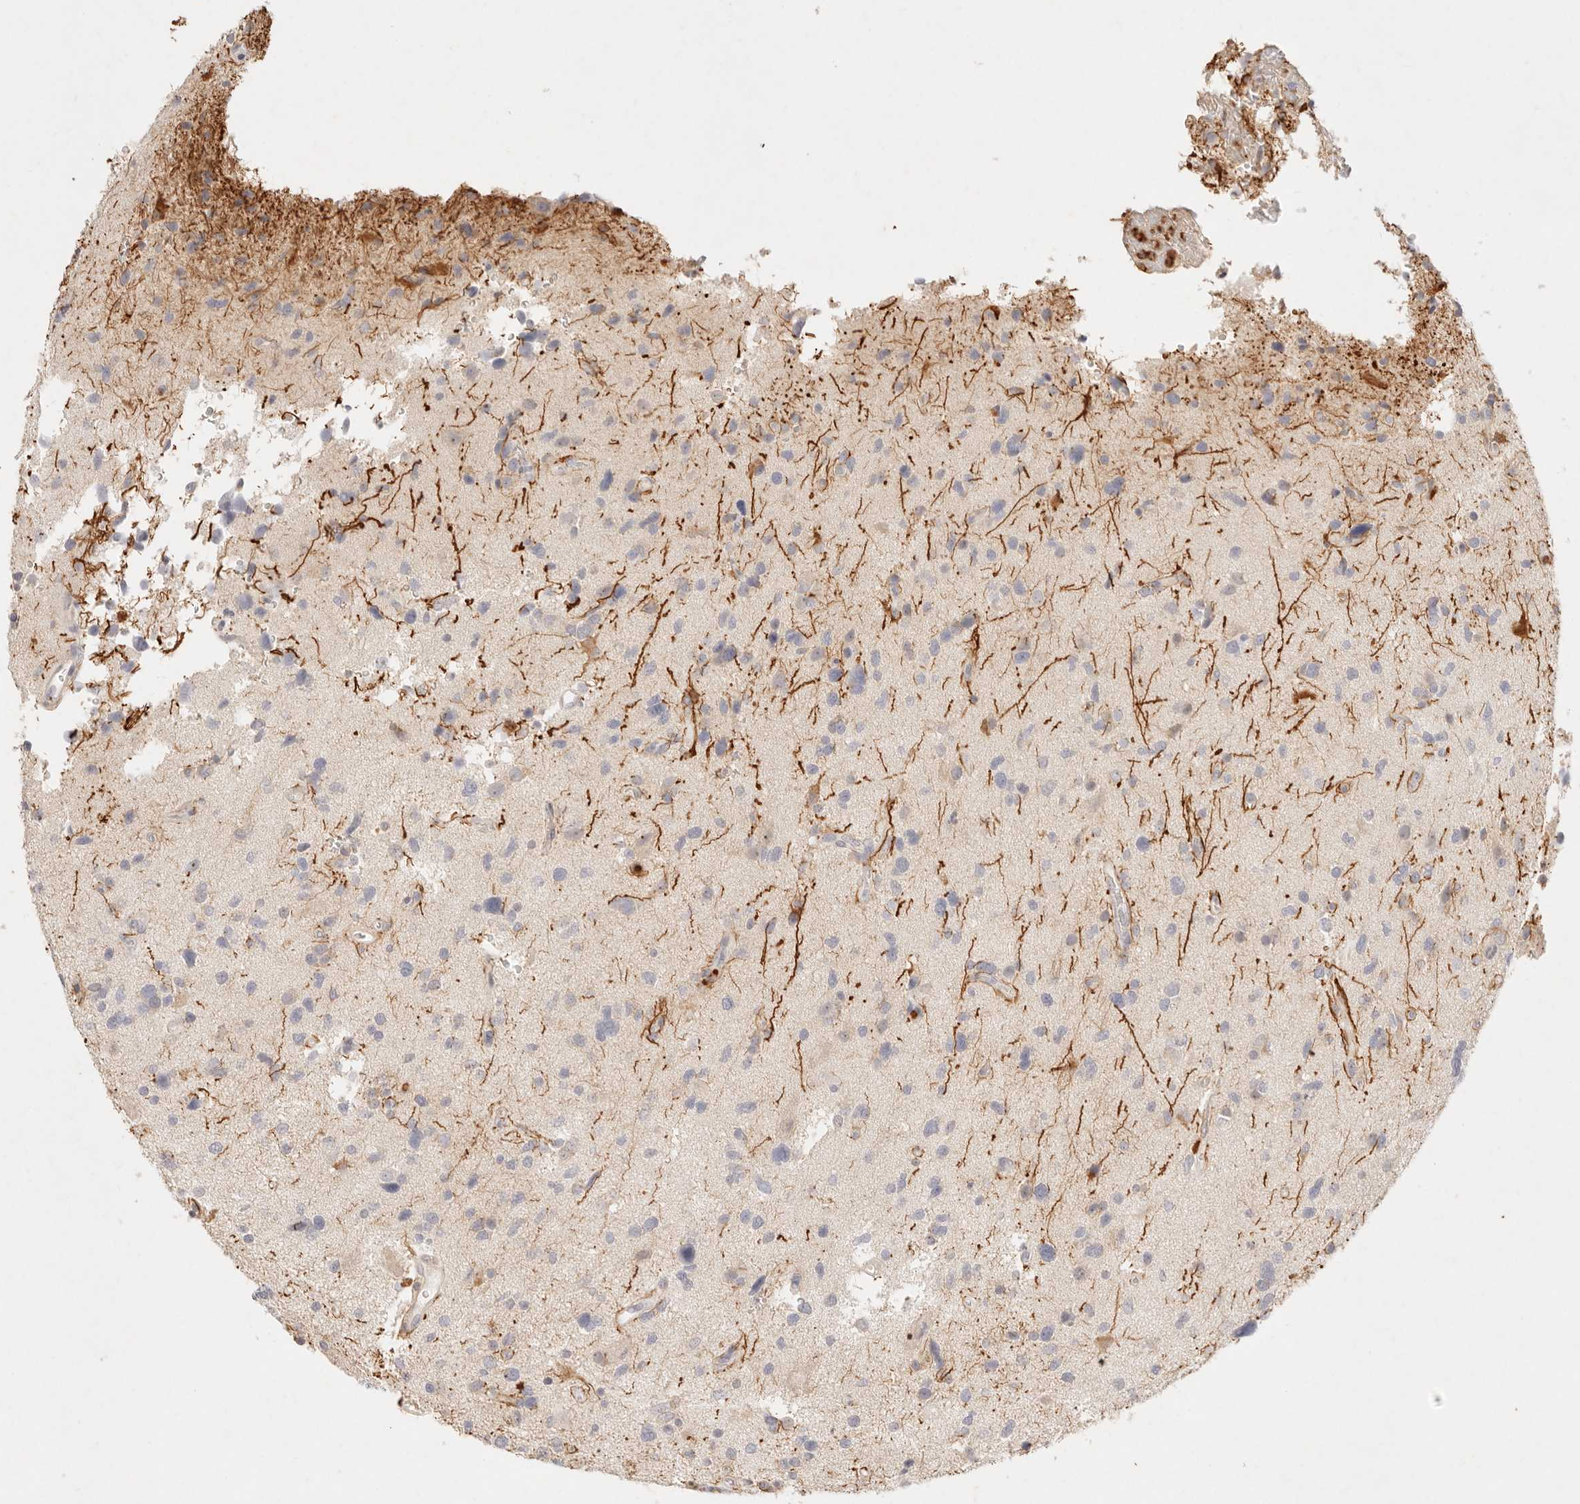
{"staining": {"intensity": "moderate", "quantity": "<25%", "location": "cytoplasmic/membranous"}, "tissue": "glioma", "cell_type": "Tumor cells", "image_type": "cancer", "snomed": [{"axis": "morphology", "description": "Glioma, malignant, High grade"}, {"axis": "topography", "description": "Brain"}], "caption": "The image demonstrates staining of glioma, revealing moderate cytoplasmic/membranous protein positivity (brown color) within tumor cells.", "gene": "GPR84", "patient": {"sex": "male", "age": 33}}